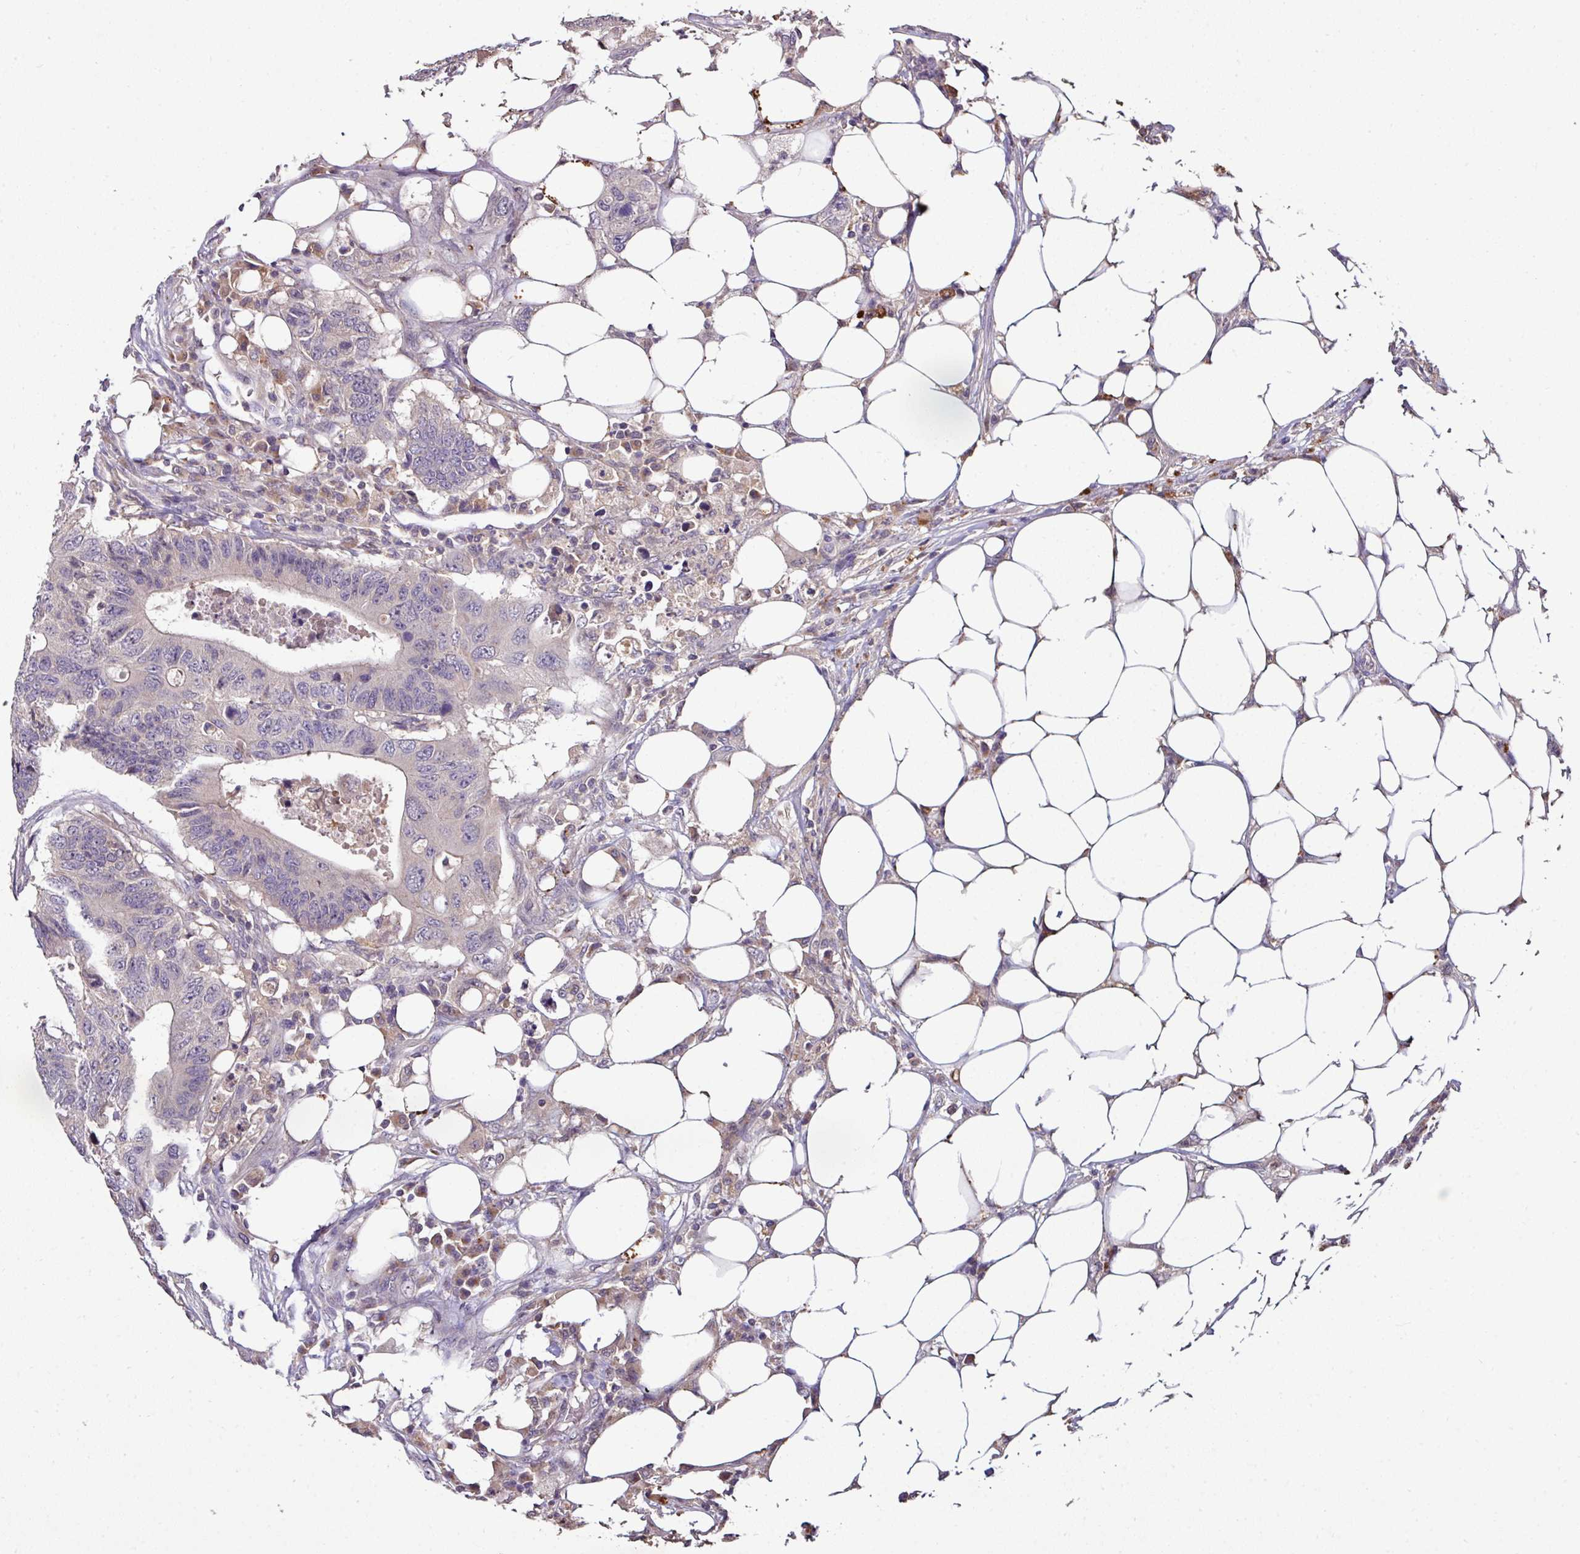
{"staining": {"intensity": "negative", "quantity": "none", "location": "none"}, "tissue": "colorectal cancer", "cell_type": "Tumor cells", "image_type": "cancer", "snomed": [{"axis": "morphology", "description": "Adenocarcinoma, NOS"}, {"axis": "topography", "description": "Colon"}], "caption": "A micrograph of colorectal adenocarcinoma stained for a protein shows no brown staining in tumor cells. The staining is performed using DAB (3,3'-diaminobenzidine) brown chromogen with nuclei counter-stained in using hematoxylin.", "gene": "AEBP2", "patient": {"sex": "male", "age": 71}}